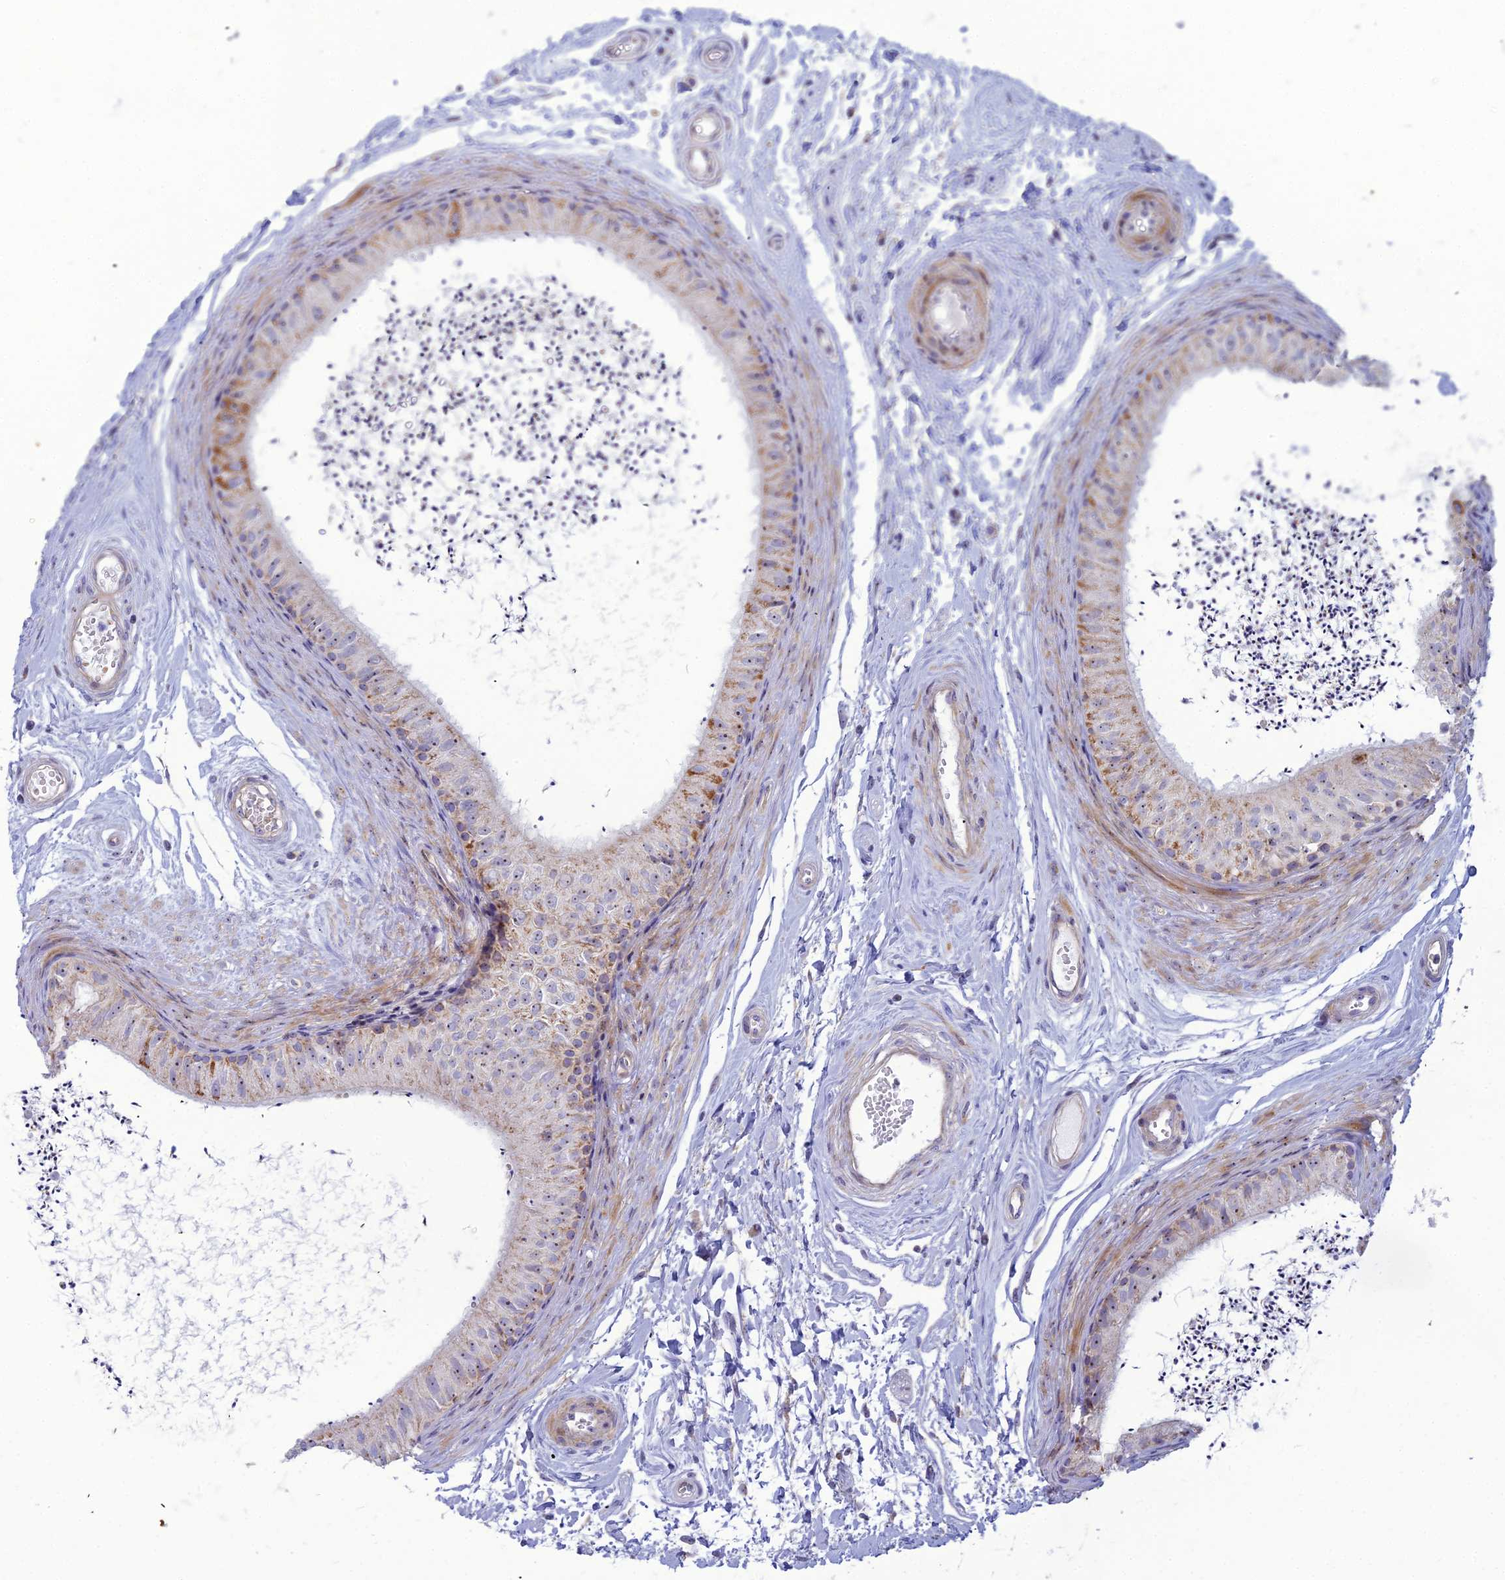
{"staining": {"intensity": "moderate", "quantity": "25%-75%", "location": "cytoplasmic/membranous"}, "tissue": "epididymis", "cell_type": "Glandular cells", "image_type": "normal", "snomed": [{"axis": "morphology", "description": "Normal tissue, NOS"}, {"axis": "topography", "description": "Epididymis"}], "caption": "Glandular cells display moderate cytoplasmic/membranous expression in about 25%-75% of cells in unremarkable epididymis. Ihc stains the protein in brown and the nuclei are stained blue.", "gene": "SLC35F4", "patient": {"sex": "male", "age": 56}}